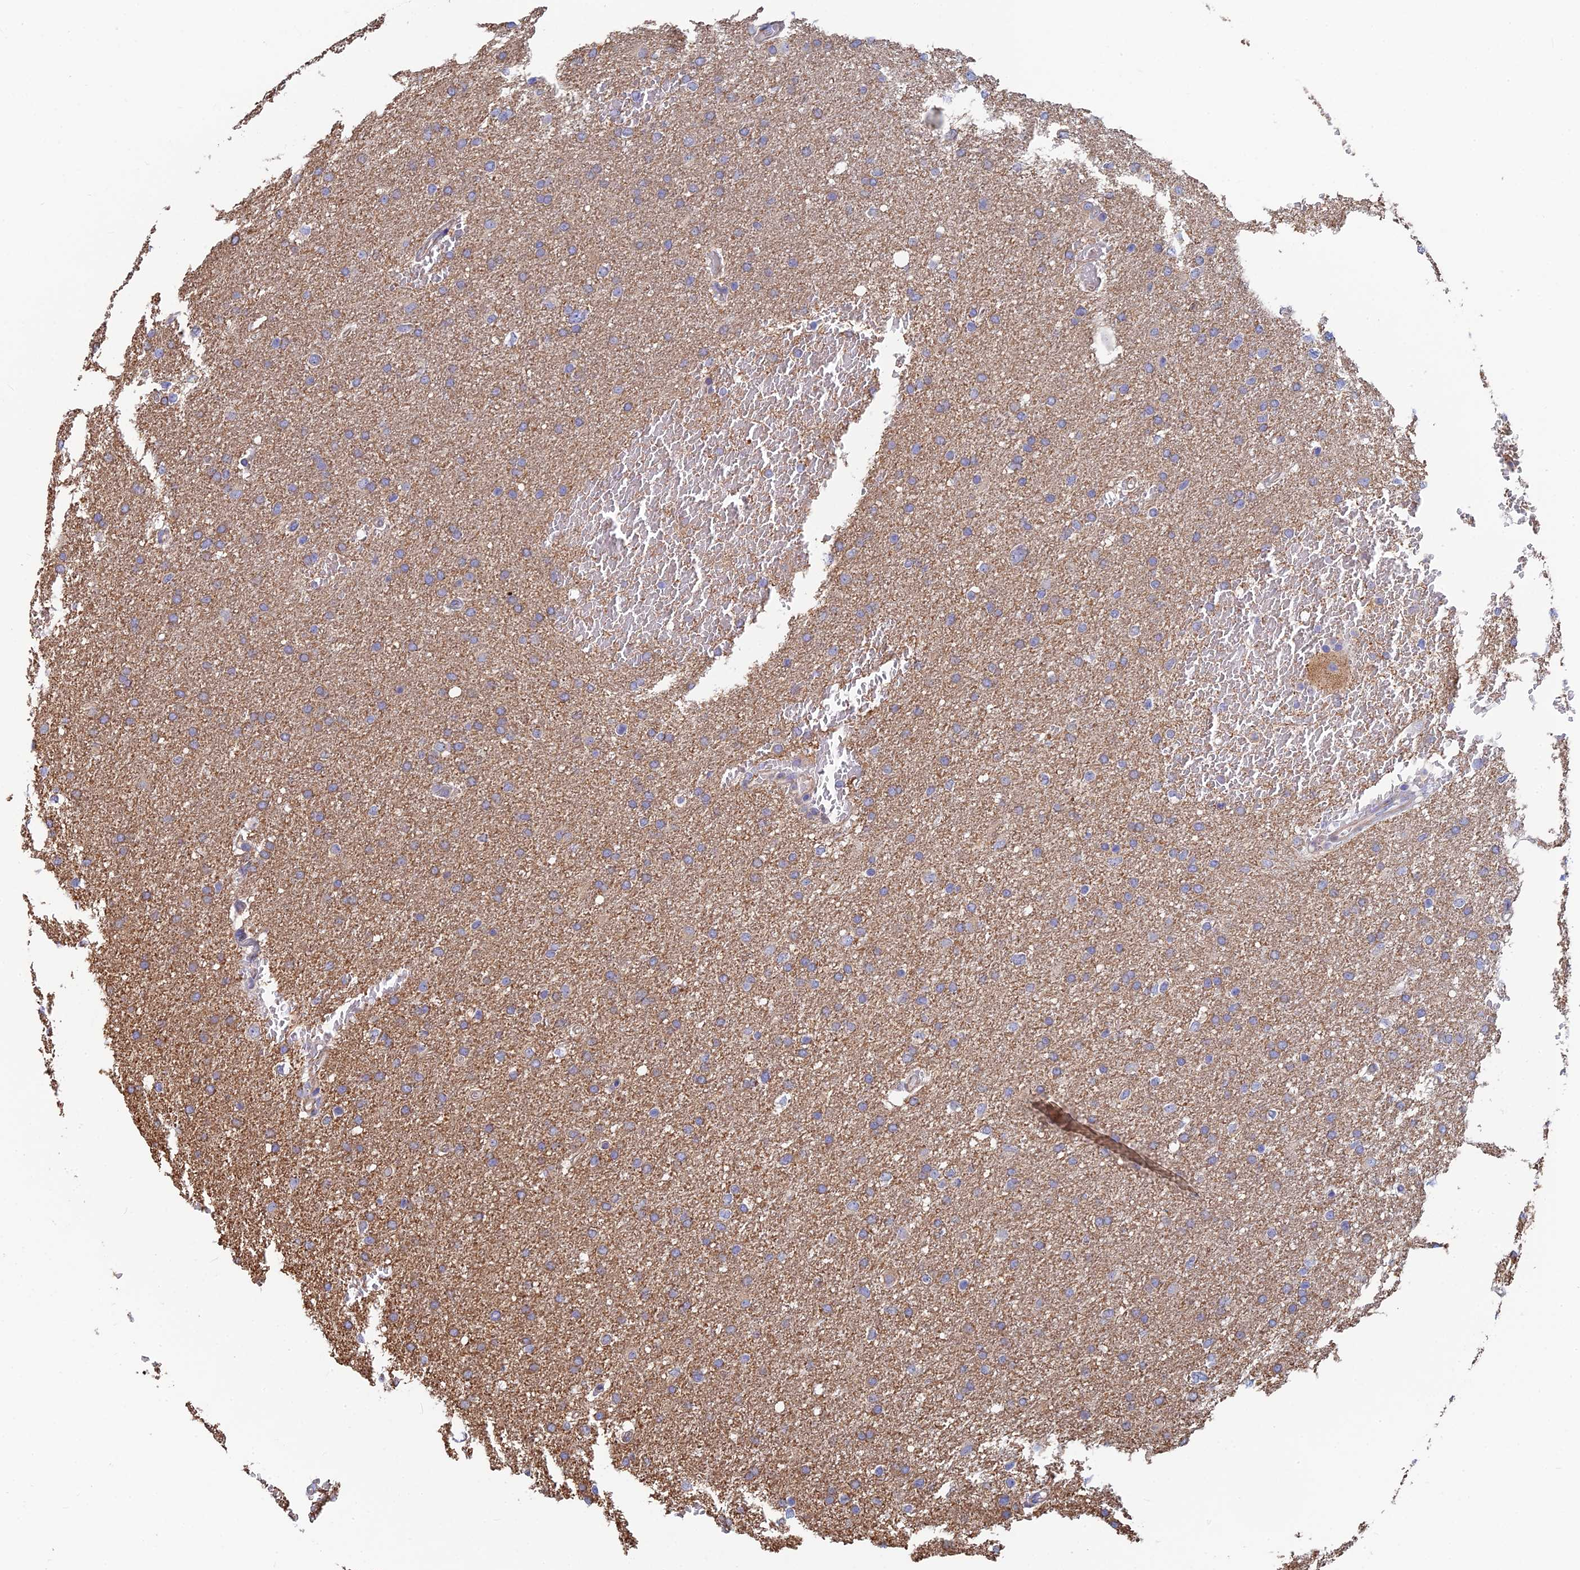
{"staining": {"intensity": "moderate", "quantity": ">75%", "location": "cytoplasmic/membranous"}, "tissue": "glioma", "cell_type": "Tumor cells", "image_type": "cancer", "snomed": [{"axis": "morphology", "description": "Glioma, malignant, High grade"}, {"axis": "topography", "description": "Cerebral cortex"}], "caption": "Immunohistochemistry (IHC) photomicrograph of neoplastic tissue: high-grade glioma (malignant) stained using IHC displays medium levels of moderate protein expression localized specifically in the cytoplasmic/membranous of tumor cells, appearing as a cytoplasmic/membranous brown color.", "gene": "PCDHA5", "patient": {"sex": "female", "age": 36}}